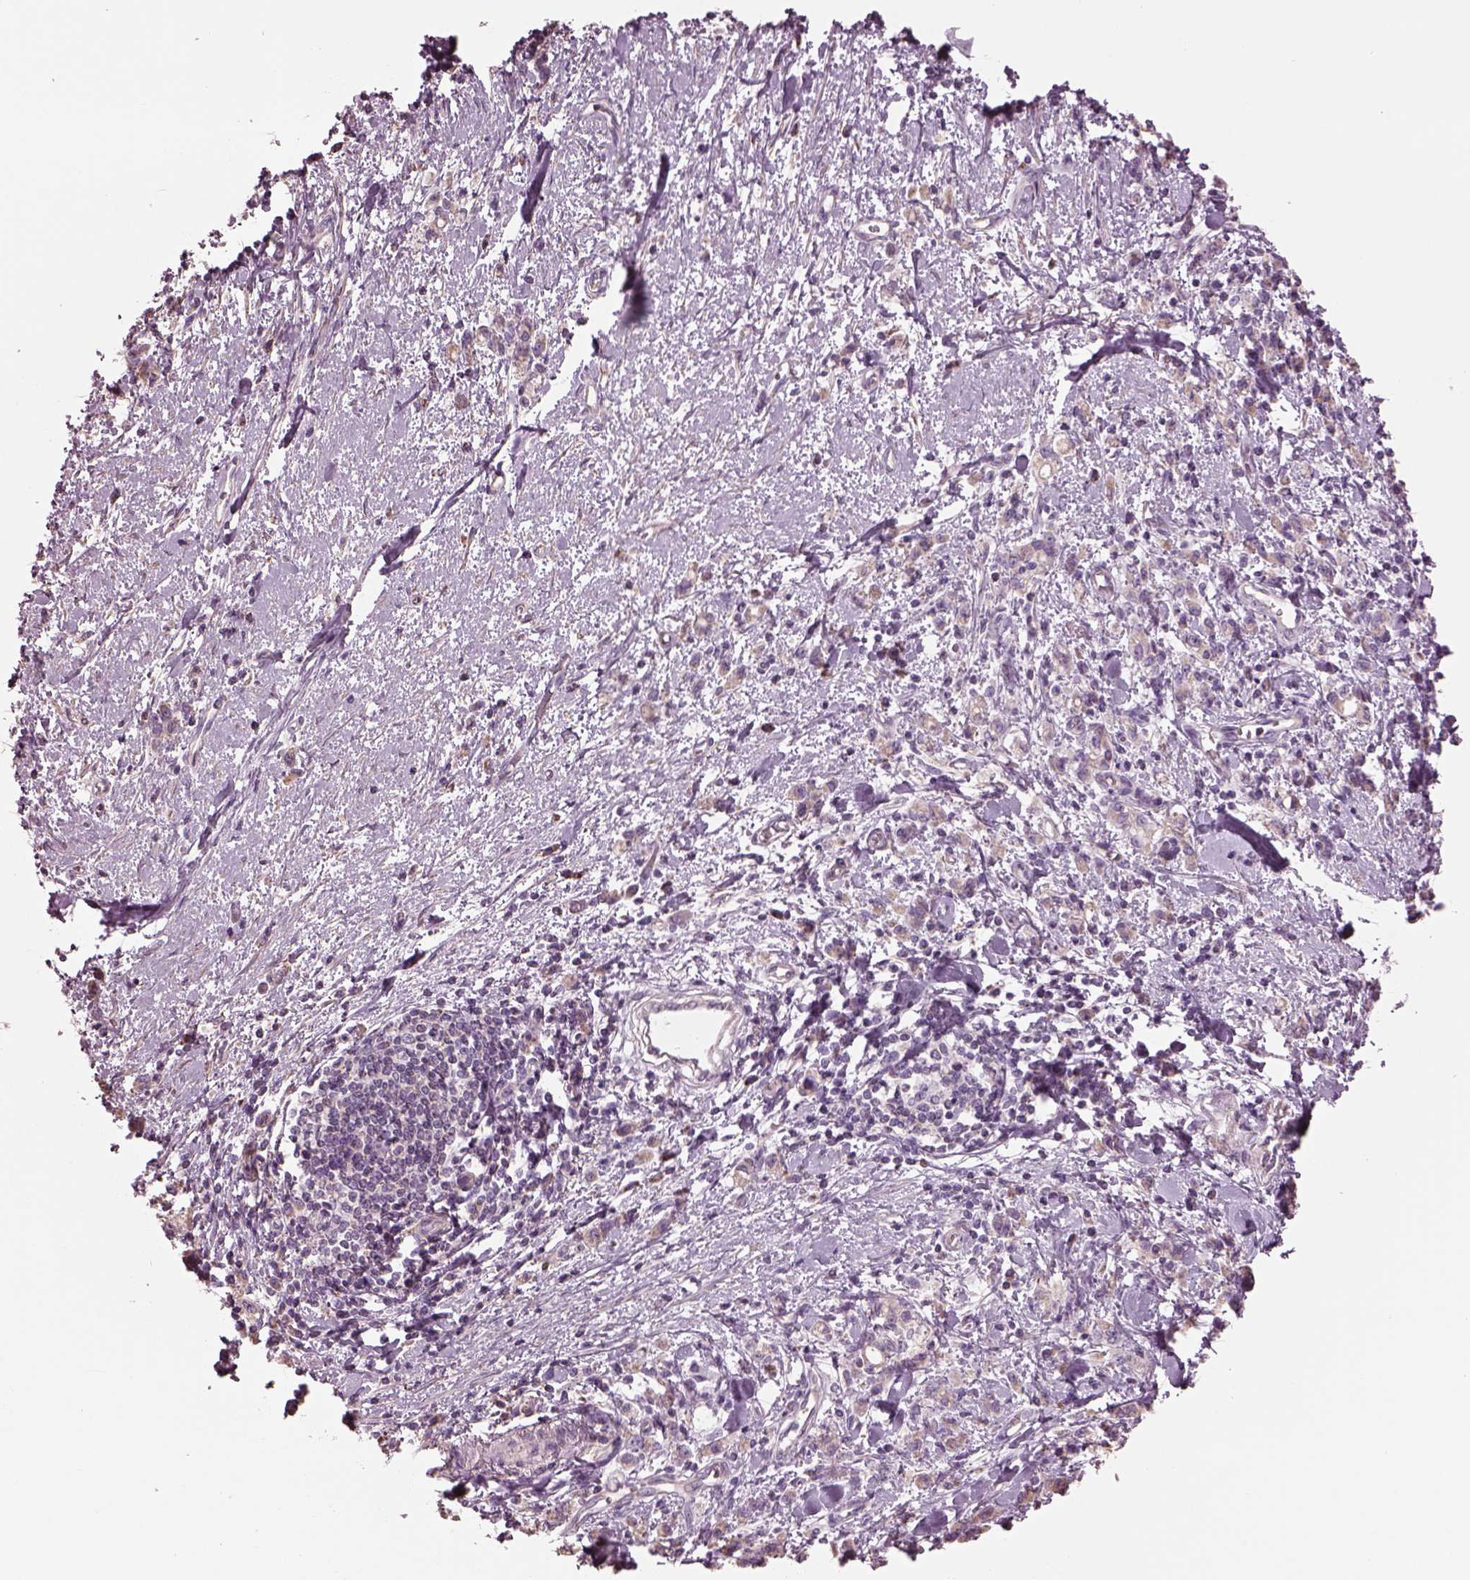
{"staining": {"intensity": "negative", "quantity": "none", "location": "none"}, "tissue": "stomach cancer", "cell_type": "Tumor cells", "image_type": "cancer", "snomed": [{"axis": "morphology", "description": "Adenocarcinoma, NOS"}, {"axis": "topography", "description": "Stomach"}], "caption": "DAB immunohistochemical staining of stomach adenocarcinoma exhibits no significant staining in tumor cells.", "gene": "SPATA7", "patient": {"sex": "male", "age": 77}}